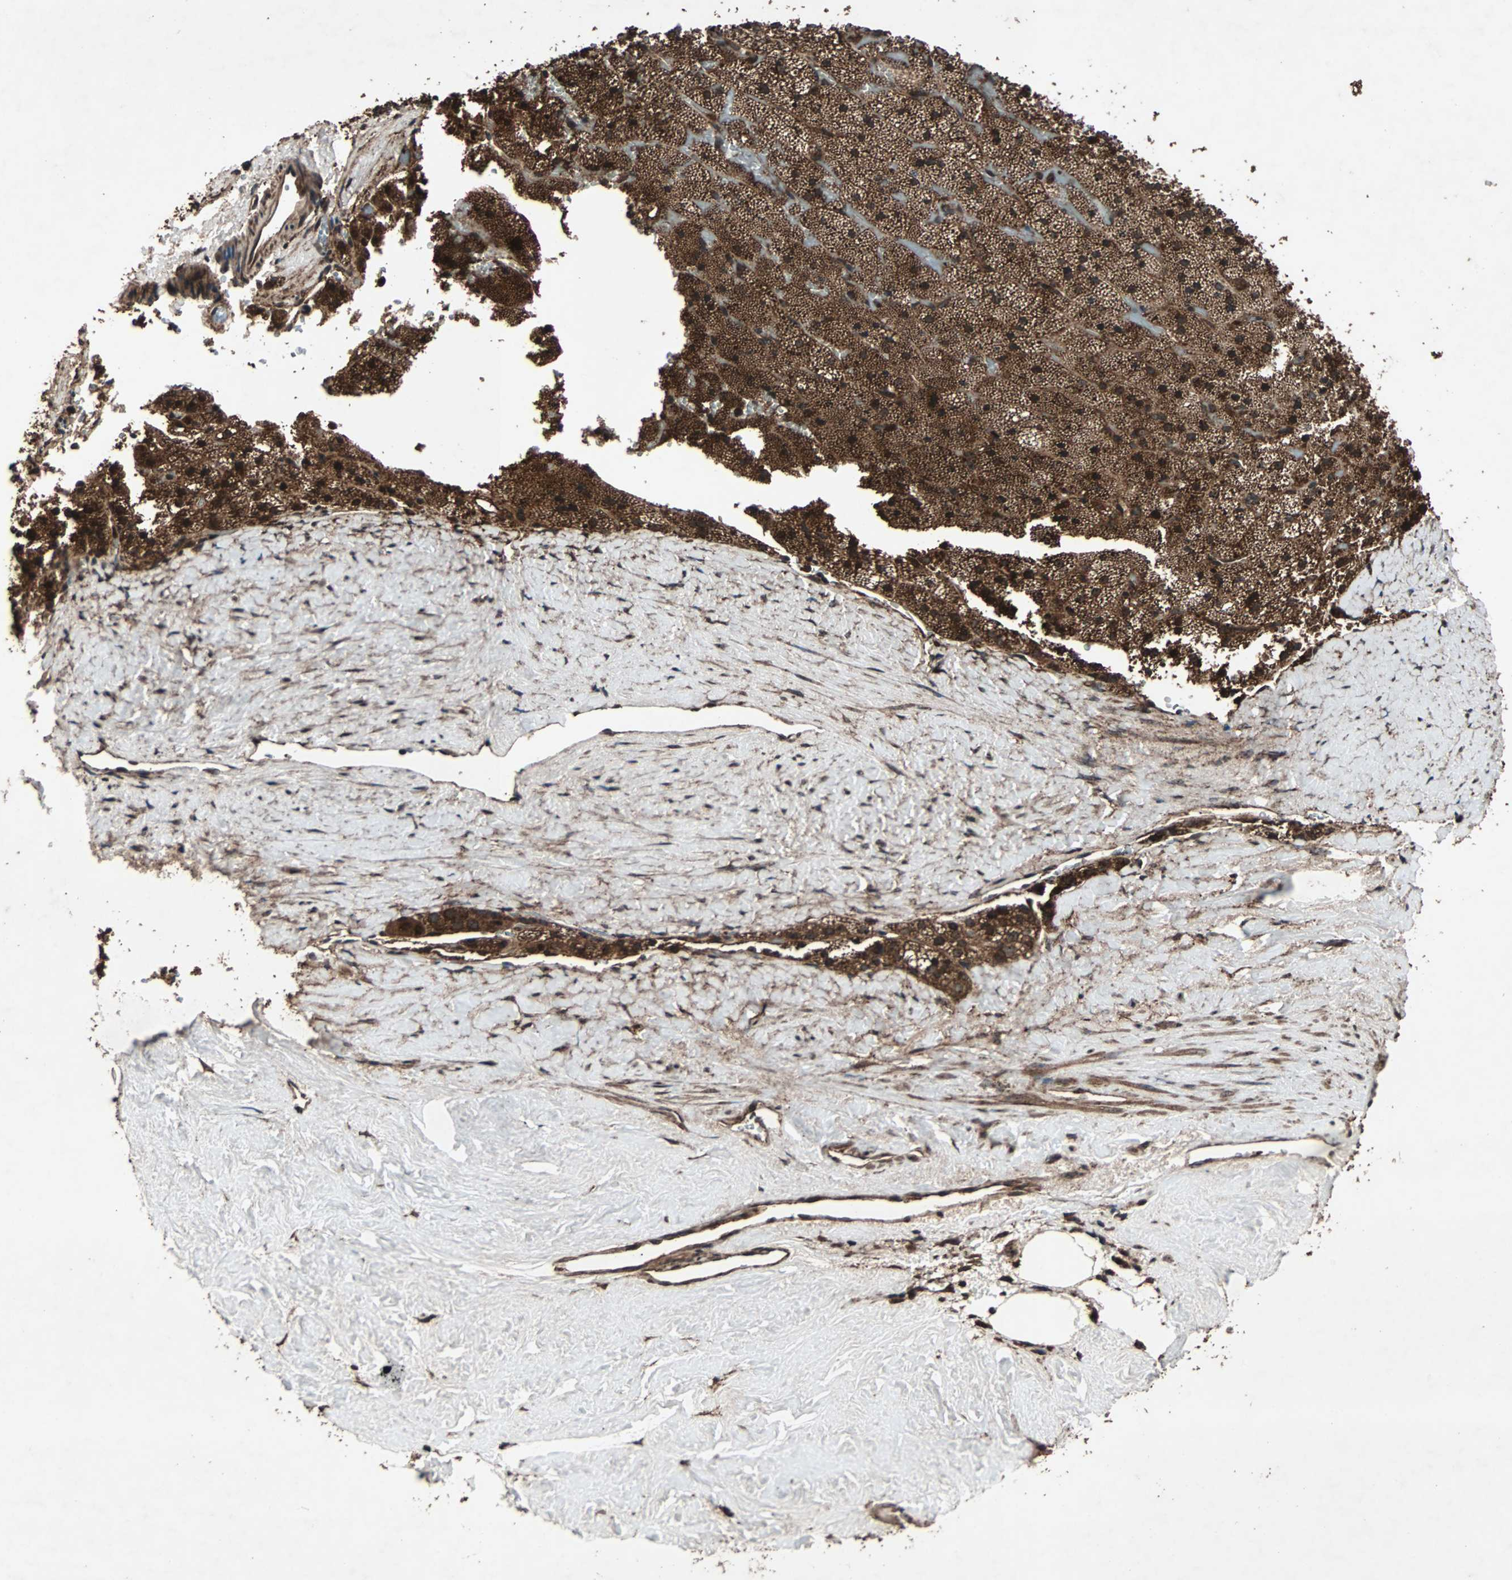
{"staining": {"intensity": "strong", "quantity": ">75%", "location": "cytoplasmic/membranous,nuclear"}, "tissue": "adrenal gland", "cell_type": "Glandular cells", "image_type": "normal", "snomed": [{"axis": "morphology", "description": "Normal tissue, NOS"}, {"axis": "topography", "description": "Adrenal gland"}], "caption": "Adrenal gland was stained to show a protein in brown. There is high levels of strong cytoplasmic/membranous,nuclear positivity in approximately >75% of glandular cells. The staining was performed using DAB, with brown indicating positive protein expression. Nuclei are stained blue with hematoxylin.", "gene": "LAMTOR5", "patient": {"sex": "male", "age": 35}}